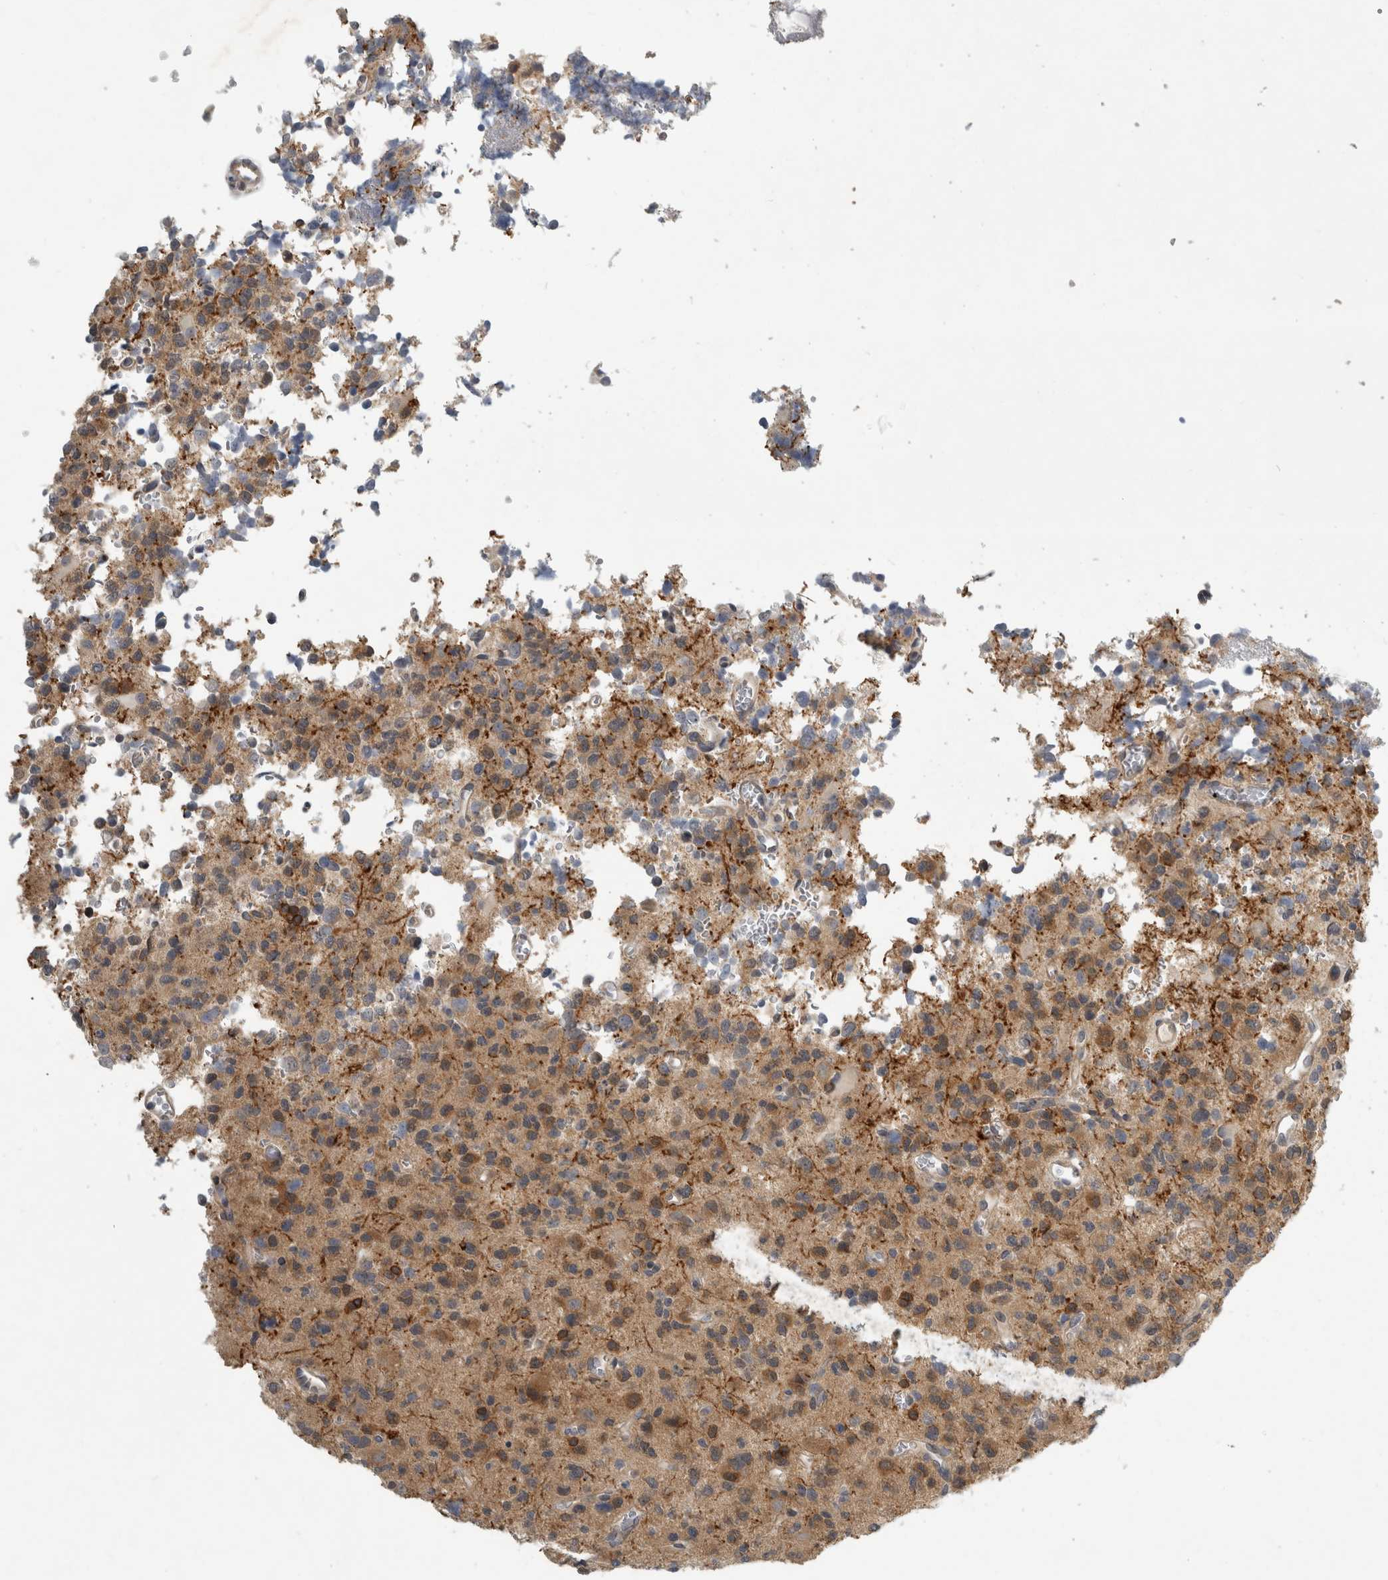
{"staining": {"intensity": "moderate", "quantity": "25%-75%", "location": "cytoplasmic/membranous"}, "tissue": "glioma", "cell_type": "Tumor cells", "image_type": "cancer", "snomed": [{"axis": "morphology", "description": "Glioma, malignant, High grade"}, {"axis": "topography", "description": "Brain"}], "caption": "Human malignant glioma (high-grade) stained with a brown dye reveals moderate cytoplasmic/membranous positive staining in about 25%-75% of tumor cells.", "gene": "AASDHPPT", "patient": {"sex": "female", "age": 62}}